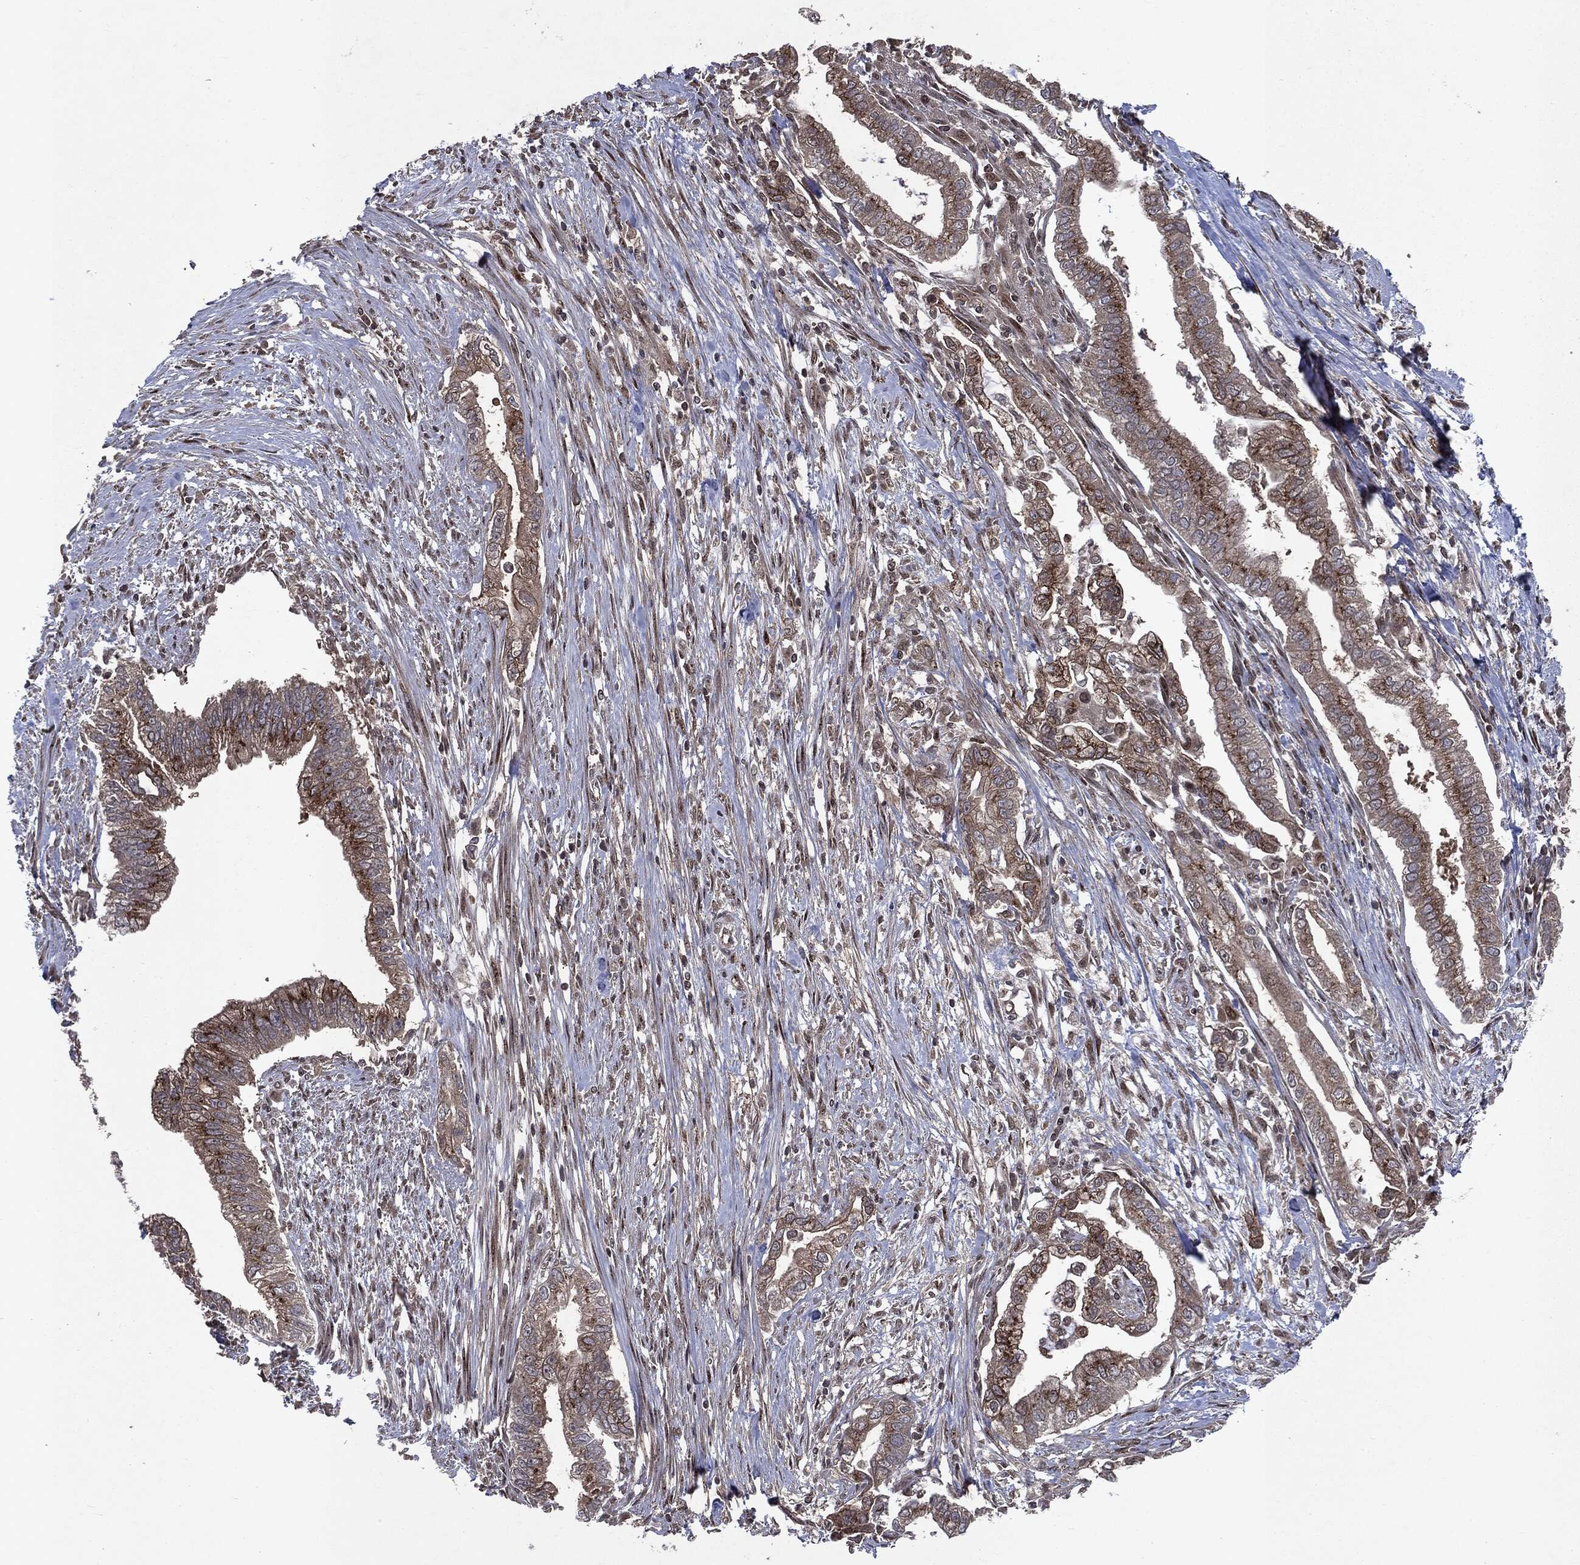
{"staining": {"intensity": "strong", "quantity": ">75%", "location": "cytoplasmic/membranous"}, "tissue": "pancreatic cancer", "cell_type": "Tumor cells", "image_type": "cancer", "snomed": [{"axis": "morphology", "description": "Adenocarcinoma, NOS"}, {"axis": "topography", "description": "Pancreas"}], "caption": "This histopathology image reveals adenocarcinoma (pancreatic) stained with immunohistochemistry to label a protein in brown. The cytoplasmic/membranous of tumor cells show strong positivity for the protein. Nuclei are counter-stained blue.", "gene": "PLPPR2", "patient": {"sex": "male", "age": 70}}